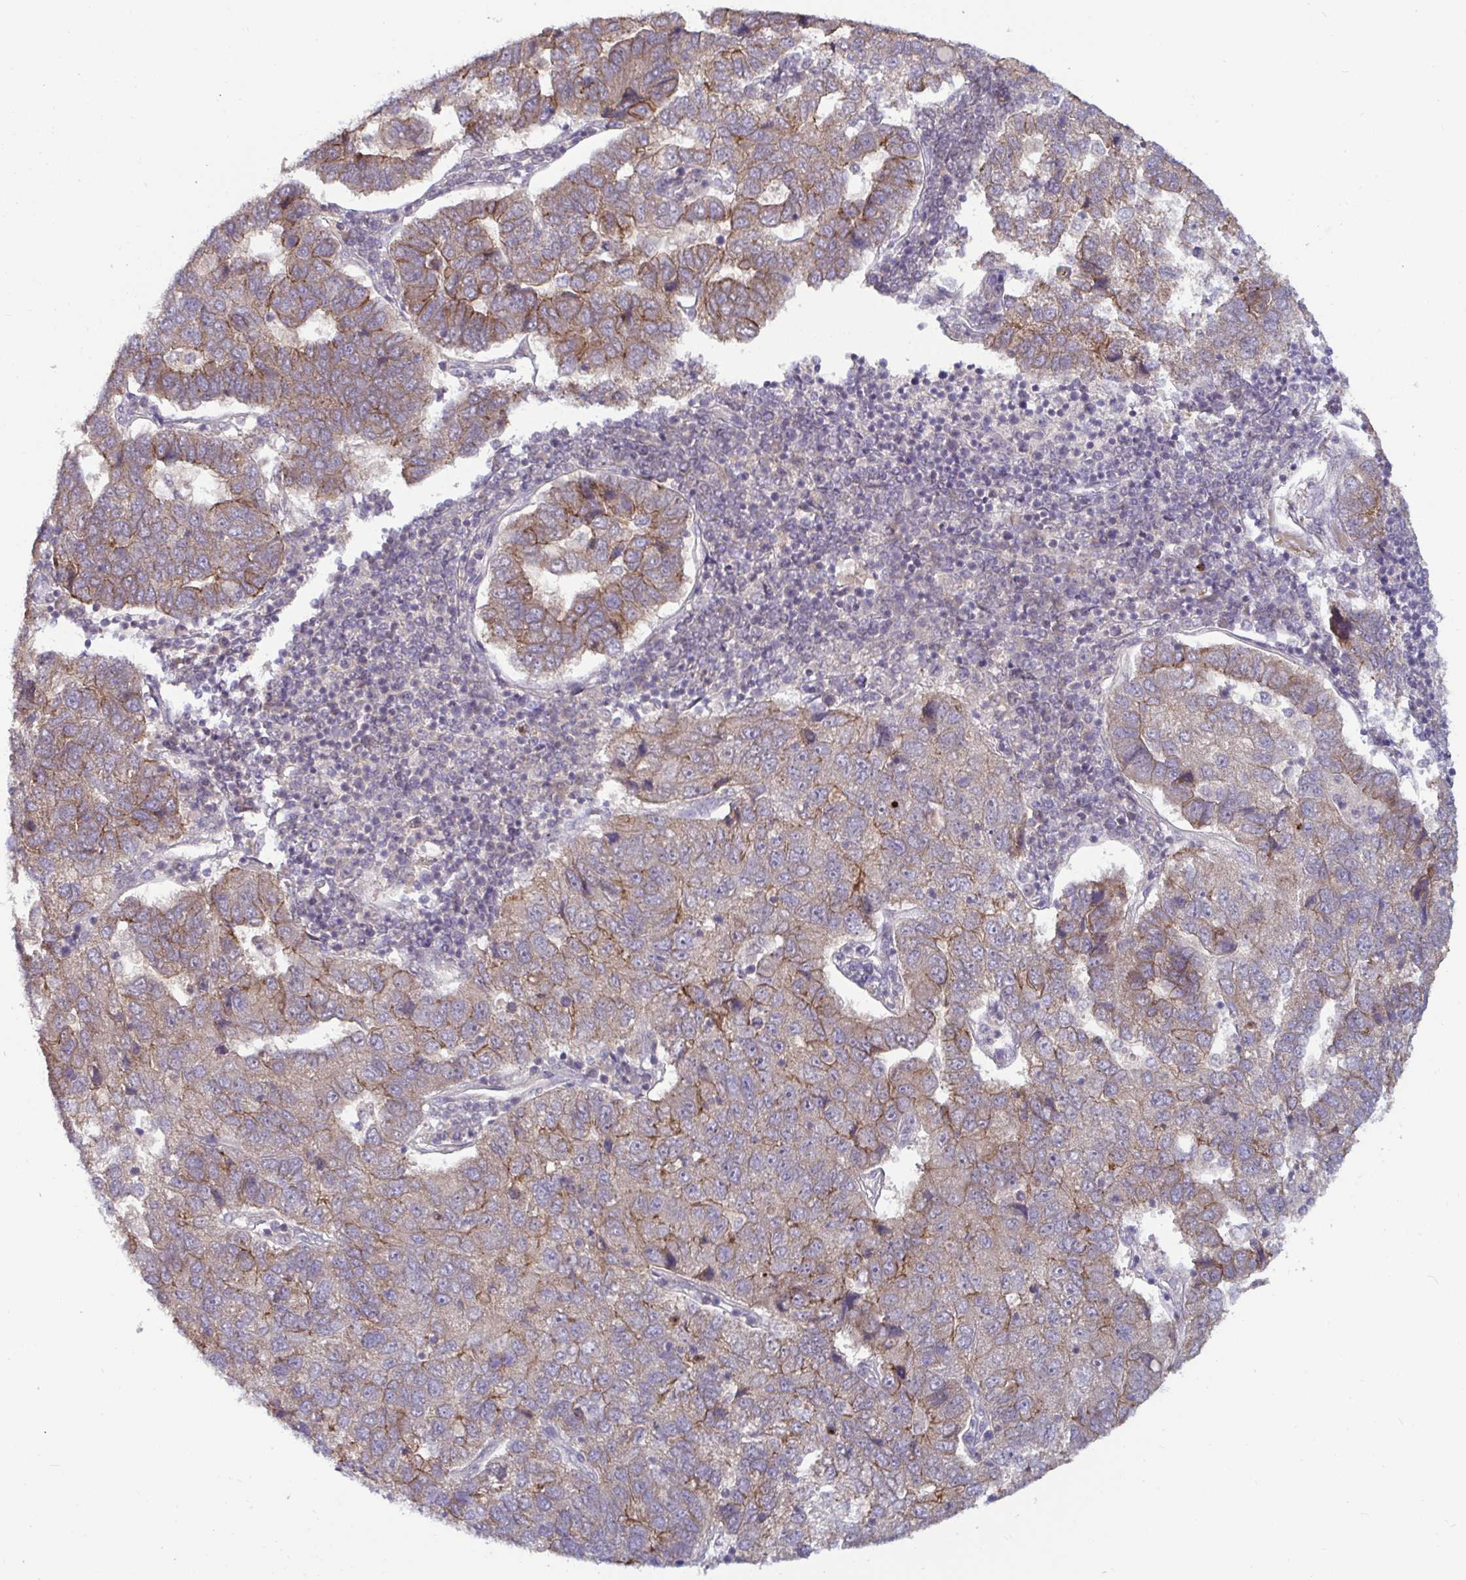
{"staining": {"intensity": "moderate", "quantity": "25%-75%", "location": "cytoplasmic/membranous"}, "tissue": "pancreatic cancer", "cell_type": "Tumor cells", "image_type": "cancer", "snomed": [{"axis": "morphology", "description": "Adenocarcinoma, NOS"}, {"axis": "topography", "description": "Pancreas"}], "caption": "Immunohistochemistry histopathology image of neoplastic tissue: pancreatic adenocarcinoma stained using immunohistochemistry reveals medium levels of moderate protein expression localized specifically in the cytoplasmic/membranous of tumor cells, appearing as a cytoplasmic/membranous brown color.", "gene": "GSTM1", "patient": {"sex": "female", "age": 61}}